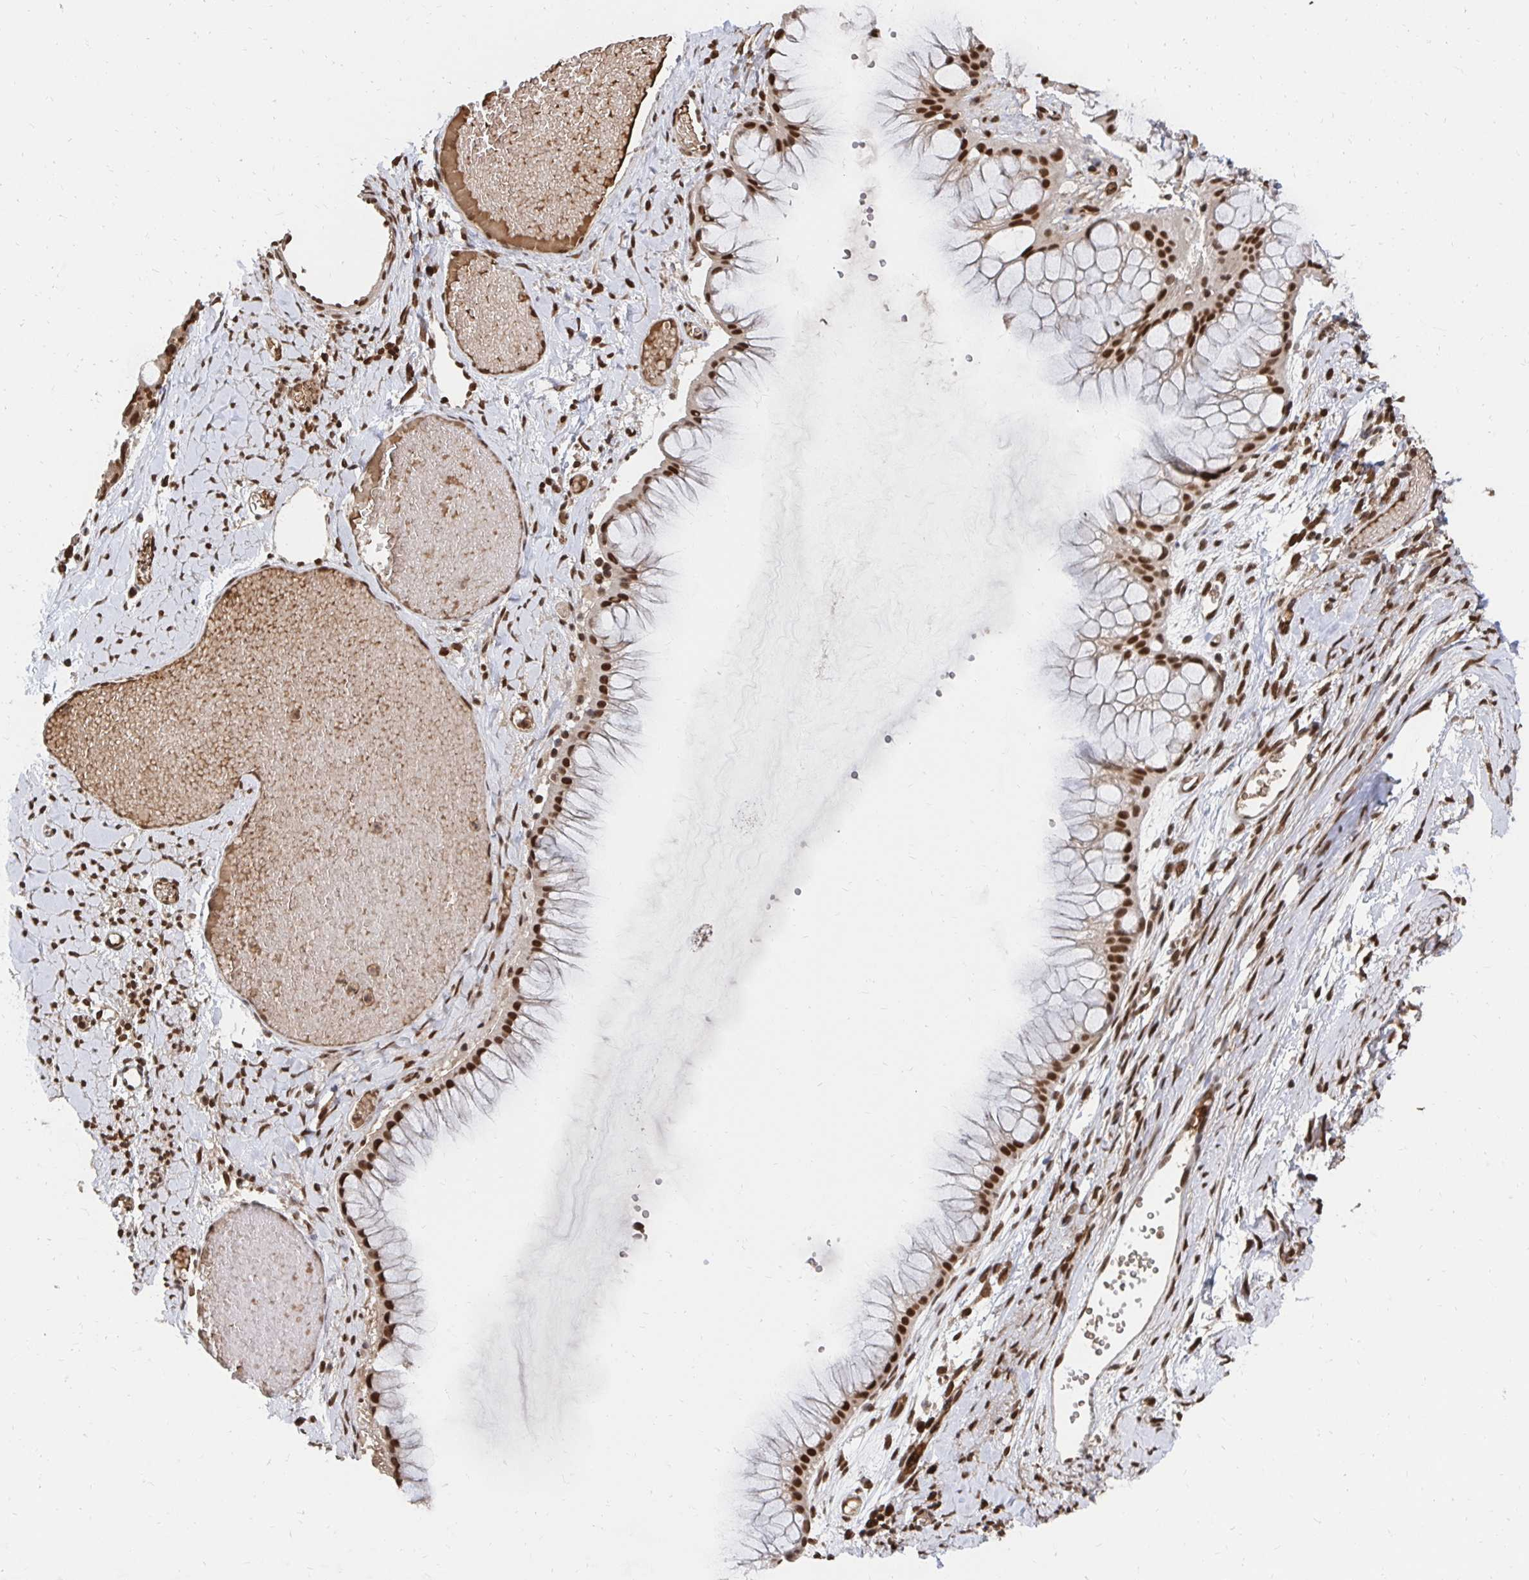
{"staining": {"intensity": "strong", "quantity": ">75%", "location": "nuclear"}, "tissue": "ovarian cancer", "cell_type": "Tumor cells", "image_type": "cancer", "snomed": [{"axis": "morphology", "description": "Cystadenocarcinoma, mucinous, NOS"}, {"axis": "topography", "description": "Ovary"}], "caption": "Immunohistochemical staining of ovarian mucinous cystadenocarcinoma demonstrates high levels of strong nuclear staining in about >75% of tumor cells. (Stains: DAB (3,3'-diaminobenzidine) in brown, nuclei in blue, Microscopy: brightfield microscopy at high magnification).", "gene": "GTF3C6", "patient": {"sex": "female", "age": 61}}